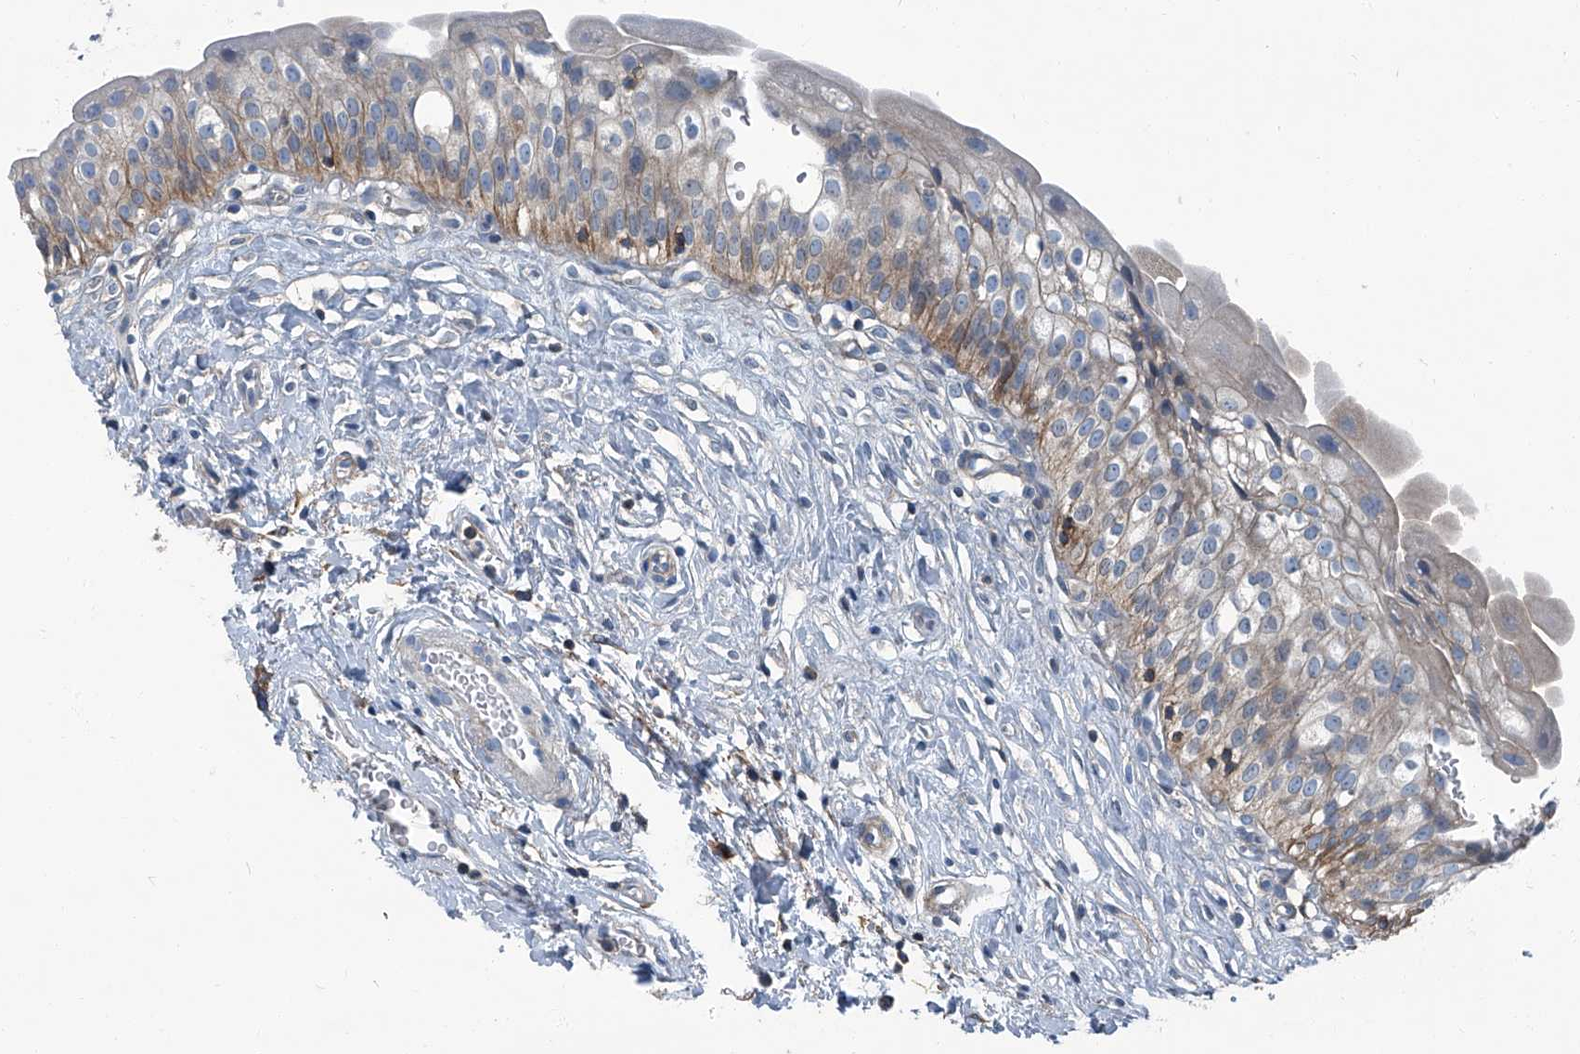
{"staining": {"intensity": "weak", "quantity": "25%-75%", "location": "cytoplasmic/membranous"}, "tissue": "urinary bladder", "cell_type": "Urothelial cells", "image_type": "normal", "snomed": [{"axis": "morphology", "description": "Normal tissue, NOS"}, {"axis": "topography", "description": "Urinary bladder"}], "caption": "Urinary bladder stained with DAB (3,3'-diaminobenzidine) IHC reveals low levels of weak cytoplasmic/membranous staining in approximately 25%-75% of urothelial cells.", "gene": "SEPTIN7", "patient": {"sex": "male", "age": 51}}